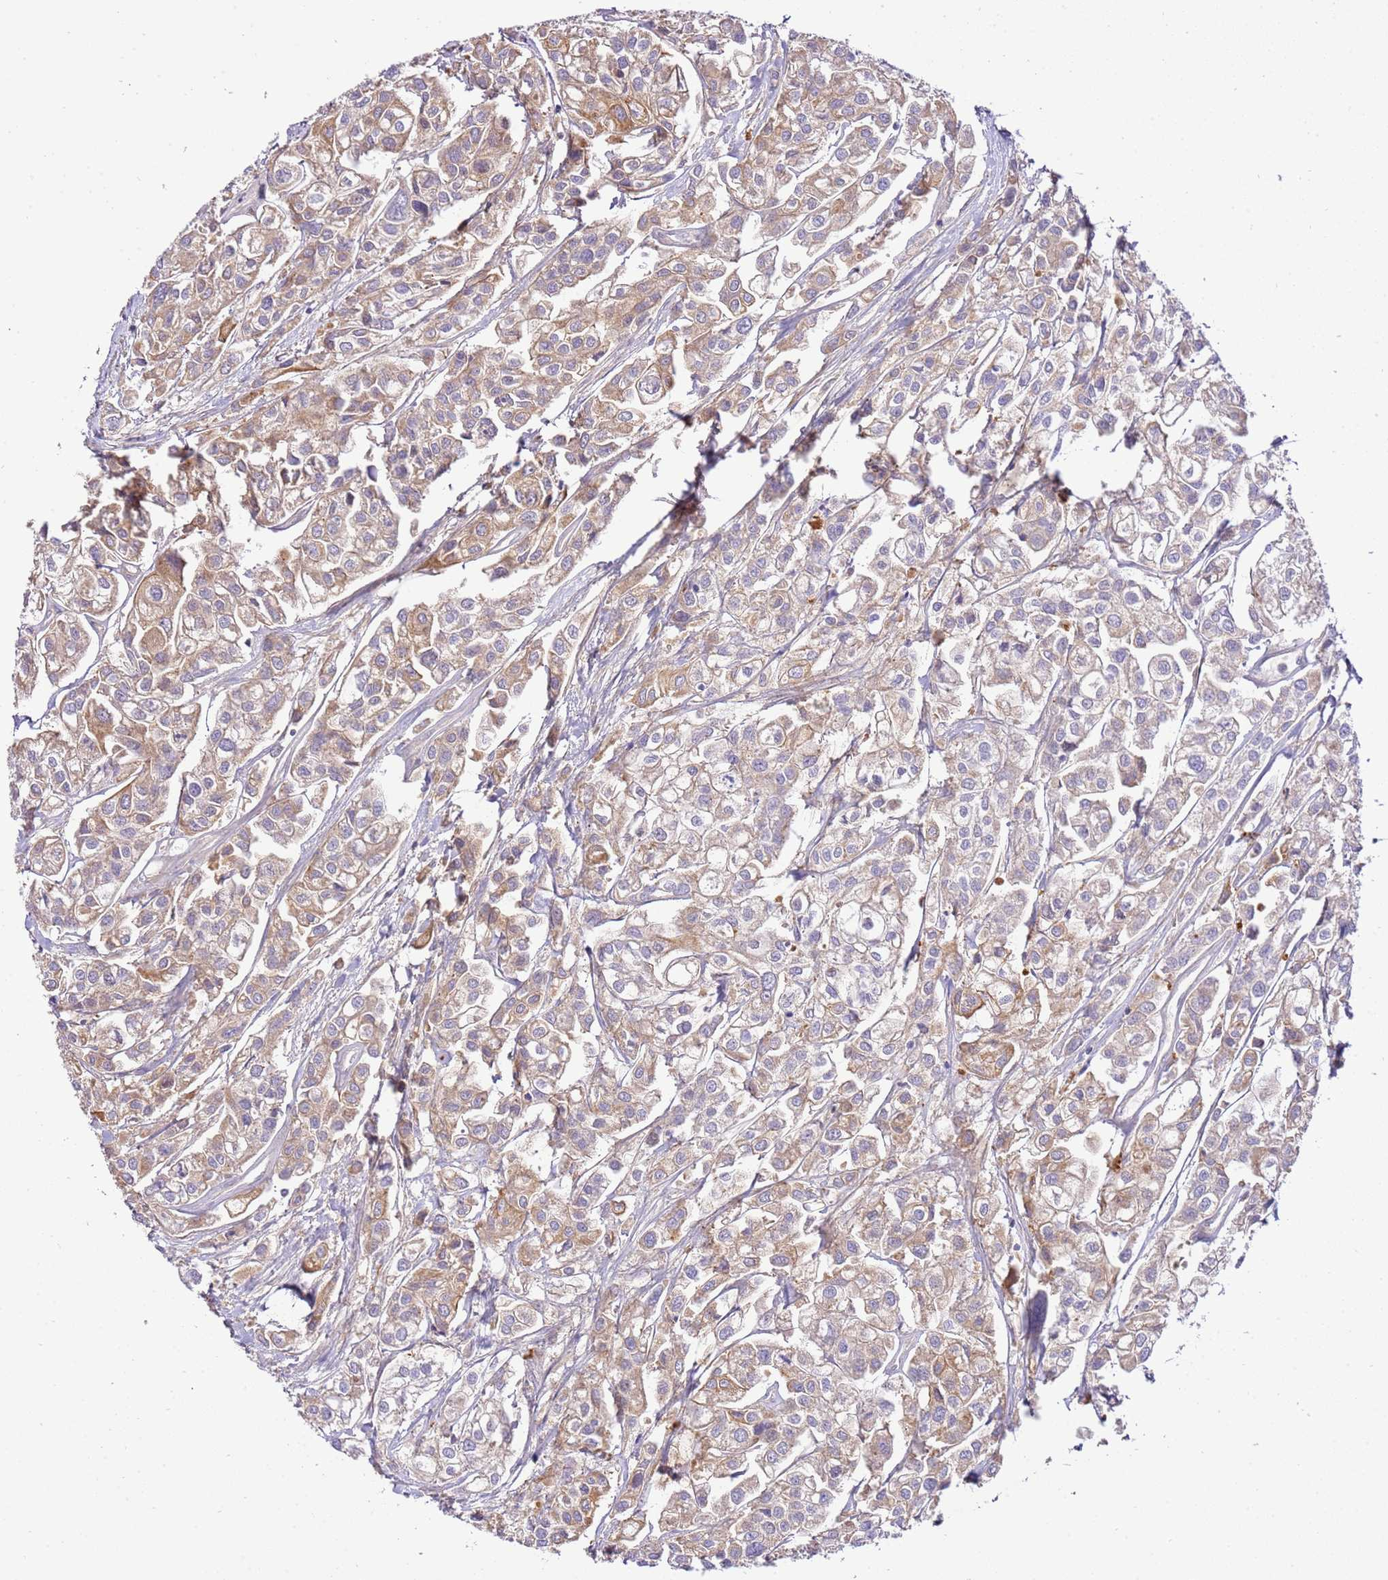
{"staining": {"intensity": "weak", "quantity": "25%-75%", "location": "cytoplasmic/membranous"}, "tissue": "urothelial cancer", "cell_type": "Tumor cells", "image_type": "cancer", "snomed": [{"axis": "morphology", "description": "Urothelial carcinoma, High grade"}, {"axis": "topography", "description": "Urinary bladder"}], "caption": "This micrograph demonstrates immunohistochemistry (IHC) staining of human urothelial cancer, with low weak cytoplasmic/membranous expression in approximately 25%-75% of tumor cells.", "gene": "C8G", "patient": {"sex": "male", "age": 67}}